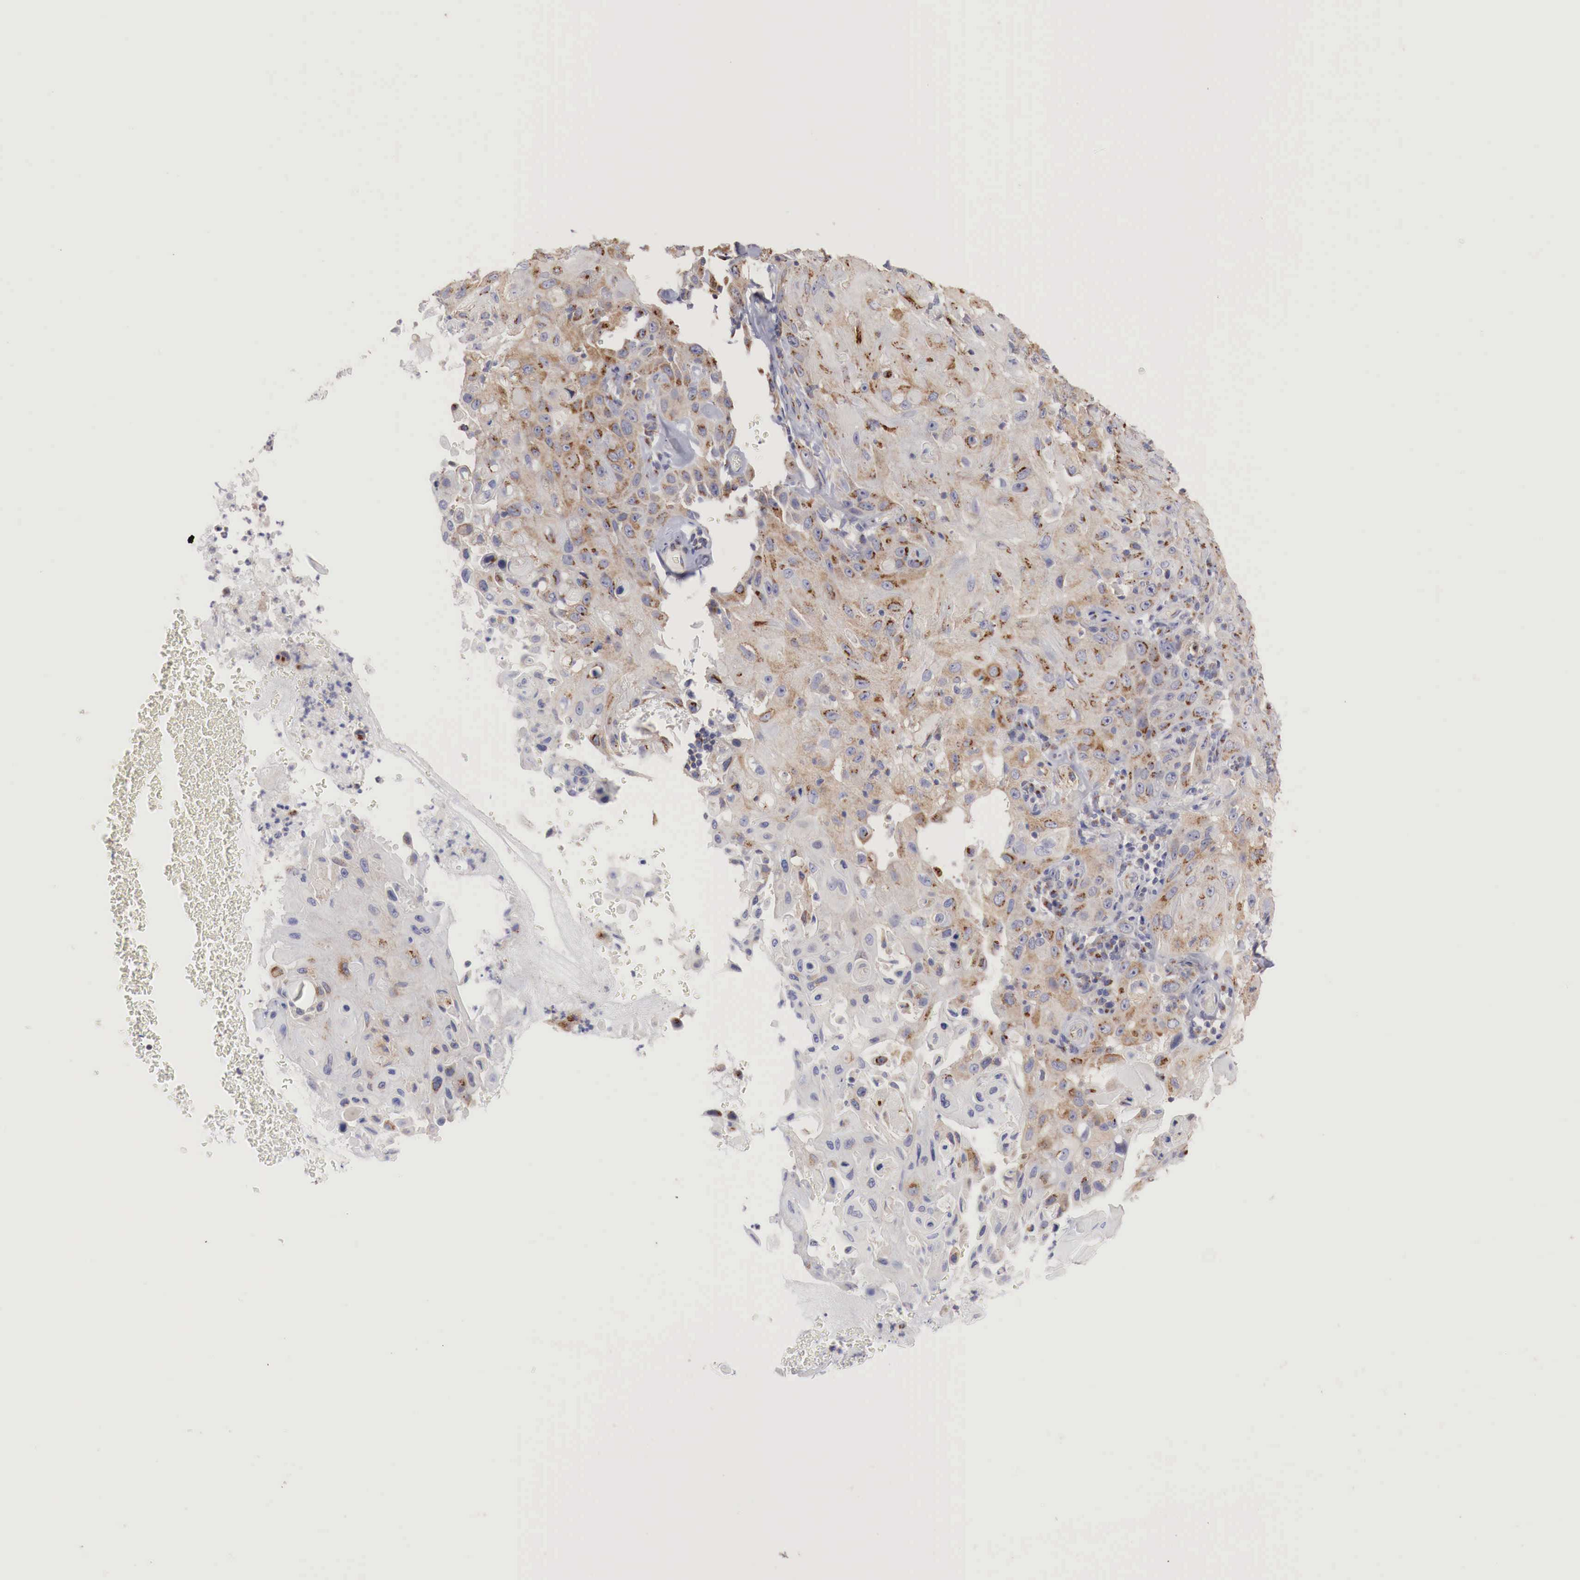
{"staining": {"intensity": "moderate", "quantity": "25%-75%", "location": "cytoplasmic/membranous"}, "tissue": "skin cancer", "cell_type": "Tumor cells", "image_type": "cancer", "snomed": [{"axis": "morphology", "description": "Squamous cell carcinoma, NOS"}, {"axis": "topography", "description": "Skin"}], "caption": "A brown stain shows moderate cytoplasmic/membranous positivity of a protein in human skin squamous cell carcinoma tumor cells. (DAB IHC, brown staining for protein, blue staining for nuclei).", "gene": "SYAP1", "patient": {"sex": "male", "age": 84}}